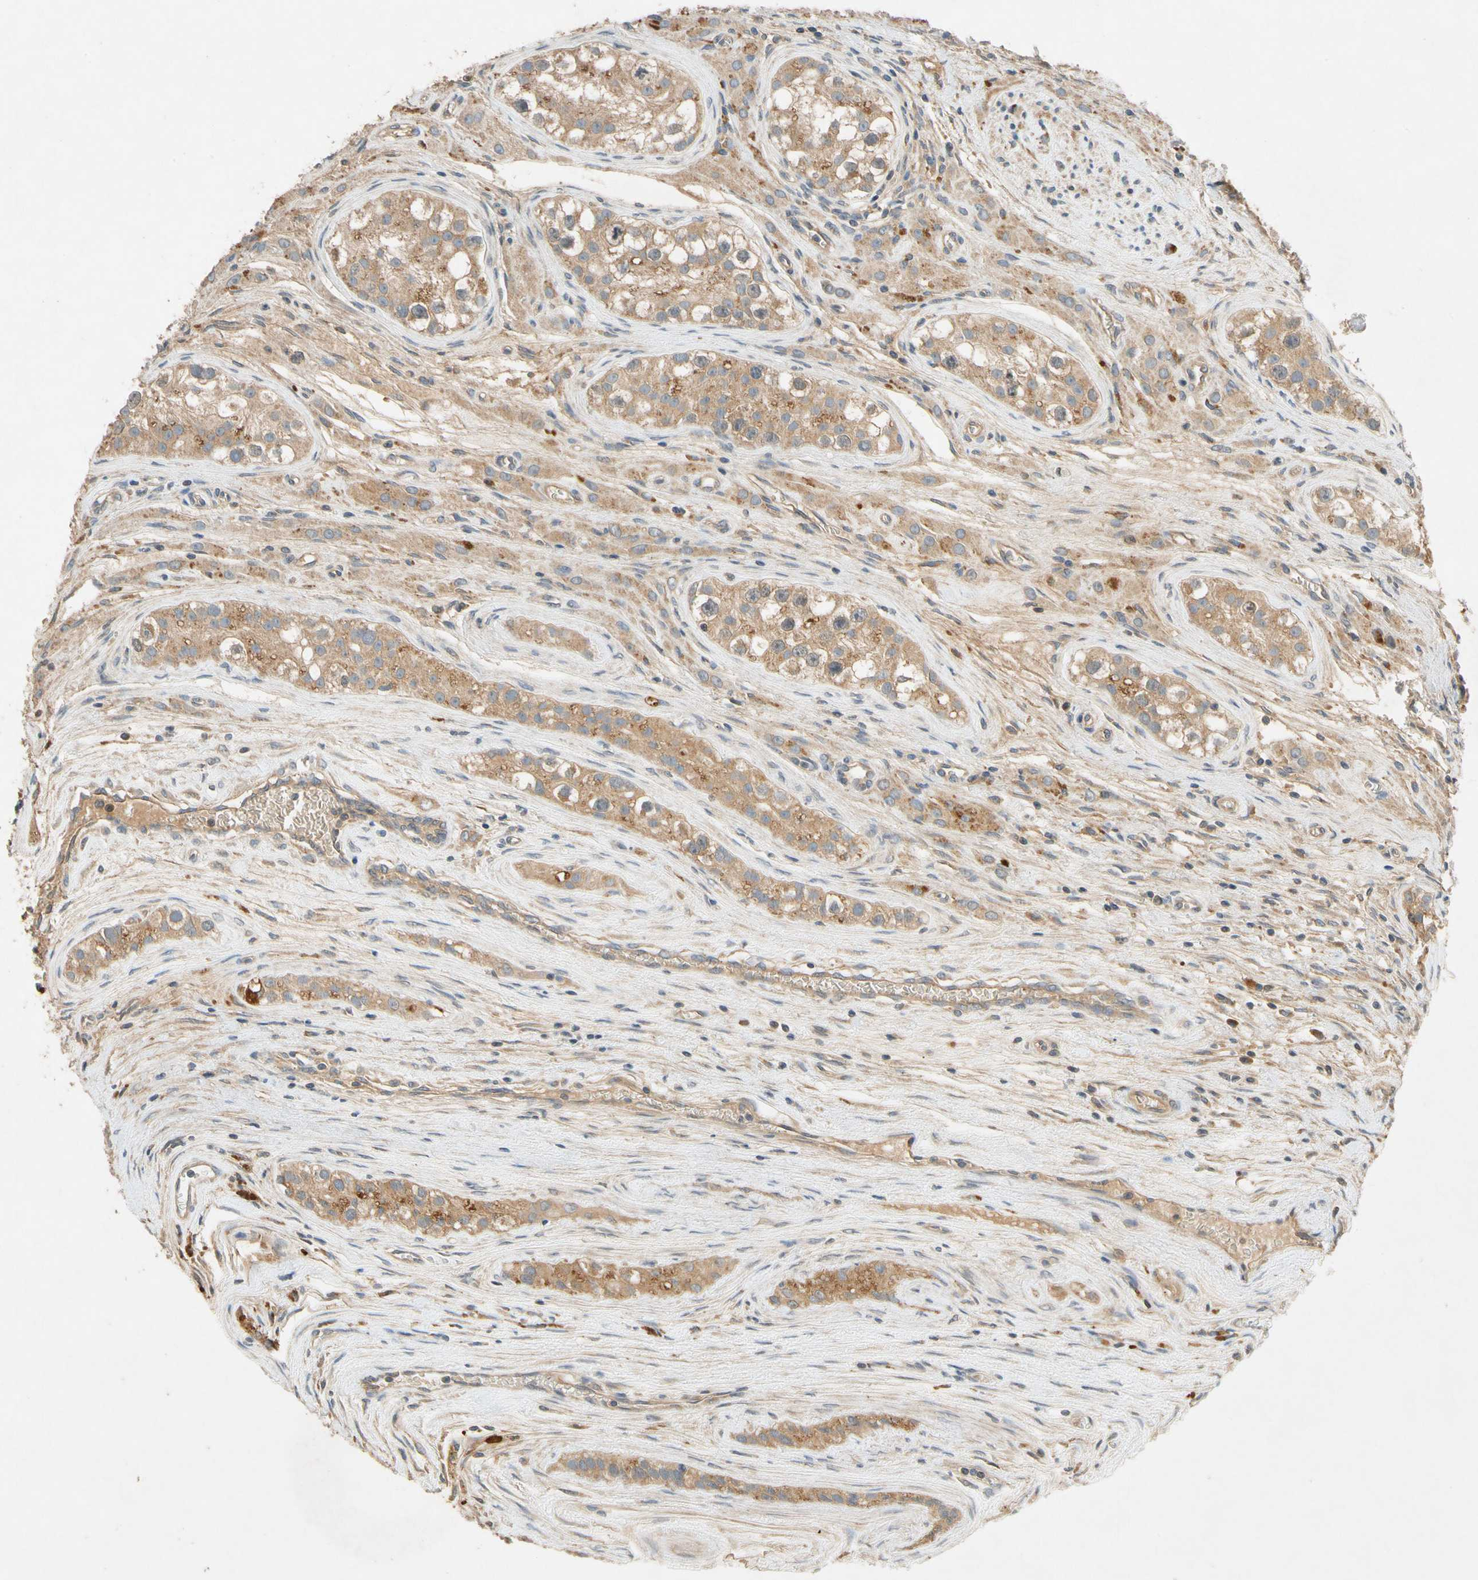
{"staining": {"intensity": "moderate", "quantity": ">75%", "location": "cytoplasmic/membranous"}, "tissue": "testis cancer", "cell_type": "Tumor cells", "image_type": "cancer", "snomed": [{"axis": "morphology", "description": "Carcinoma, Embryonal, NOS"}, {"axis": "topography", "description": "Testis"}], "caption": "Tumor cells display moderate cytoplasmic/membranous staining in about >75% of cells in testis cancer (embryonal carcinoma). (DAB (3,3'-diaminobenzidine) IHC with brightfield microscopy, high magnification).", "gene": "USP46", "patient": {"sex": "male", "age": 28}}